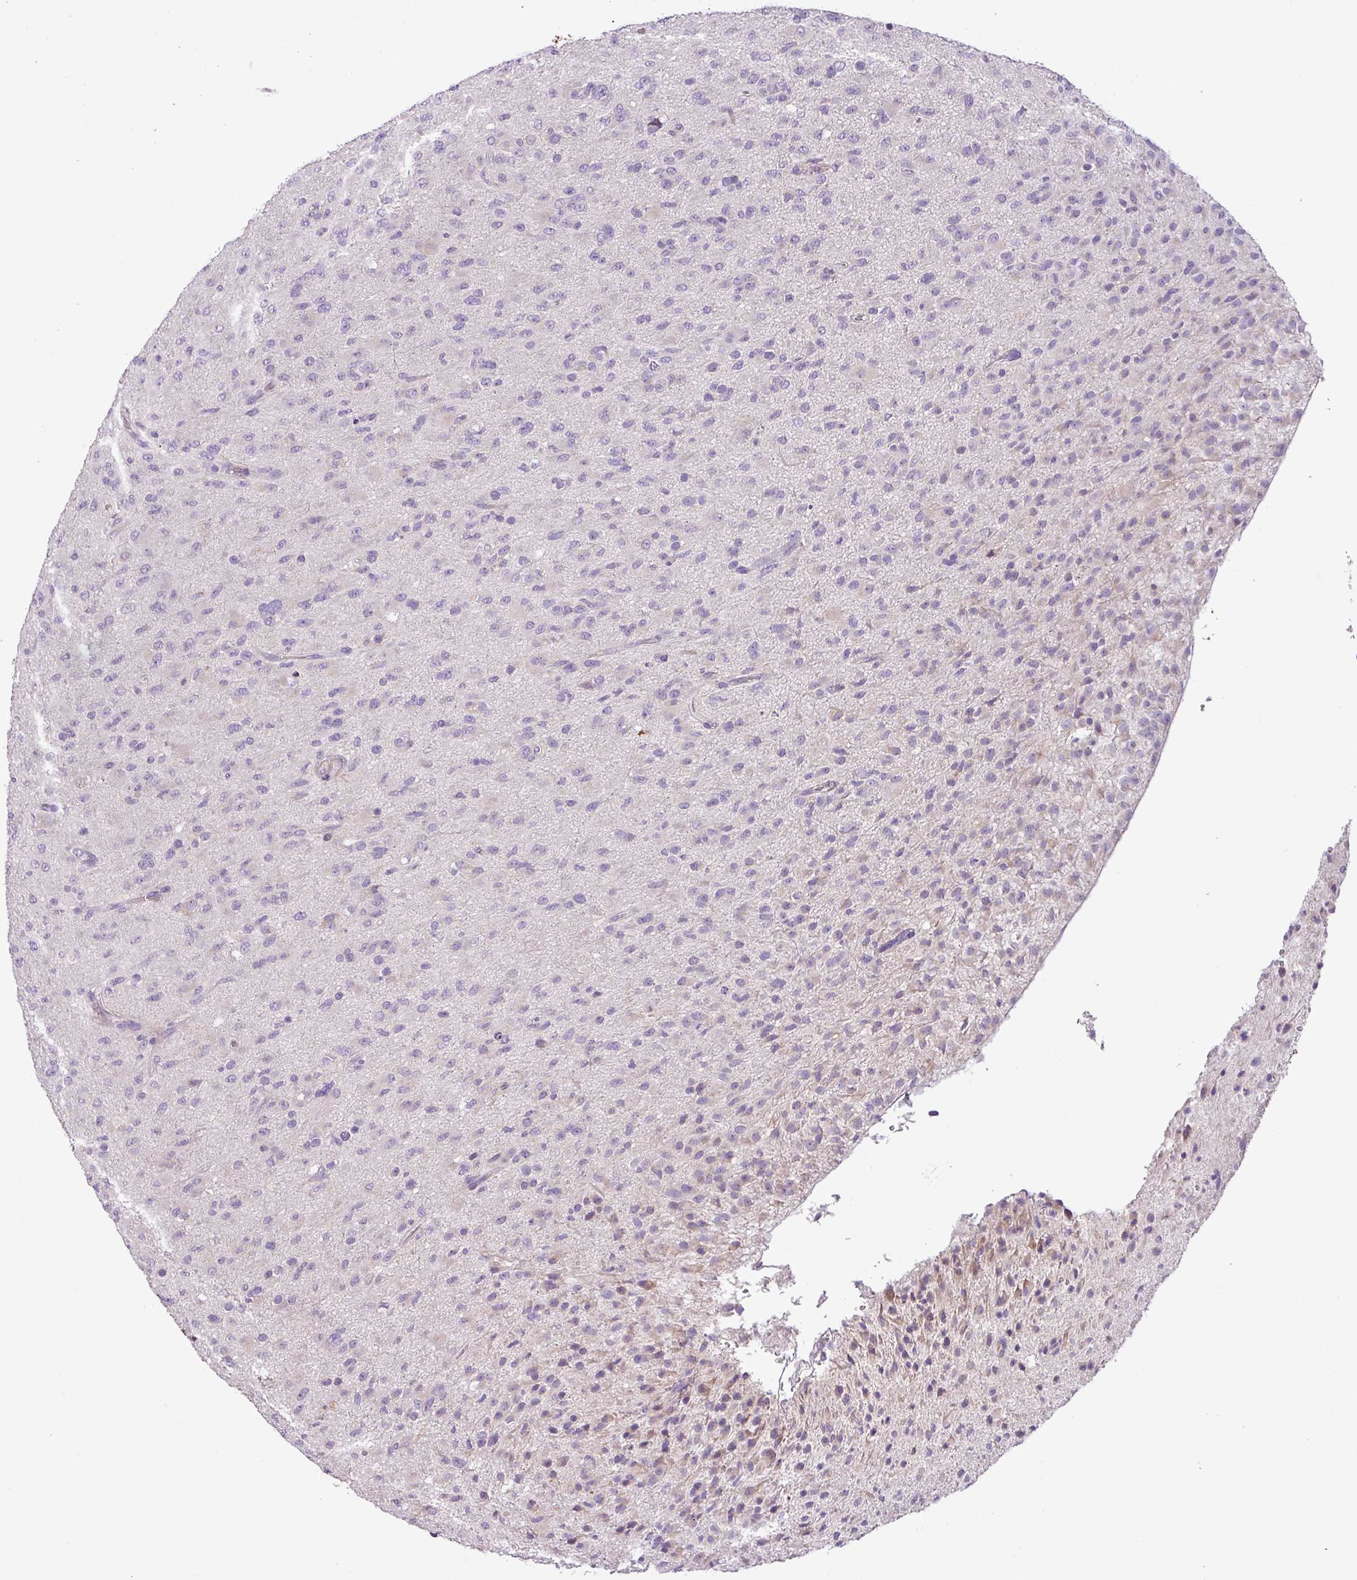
{"staining": {"intensity": "negative", "quantity": "none", "location": "none"}, "tissue": "glioma", "cell_type": "Tumor cells", "image_type": "cancer", "snomed": [{"axis": "morphology", "description": "Glioma, malignant, Low grade"}, {"axis": "topography", "description": "Brain"}], "caption": "High magnification brightfield microscopy of glioma stained with DAB (brown) and counterstained with hematoxylin (blue): tumor cells show no significant staining. (Brightfield microscopy of DAB (3,3'-diaminobenzidine) immunohistochemistry (IHC) at high magnification).", "gene": "MOCS3", "patient": {"sex": "male", "age": 65}}